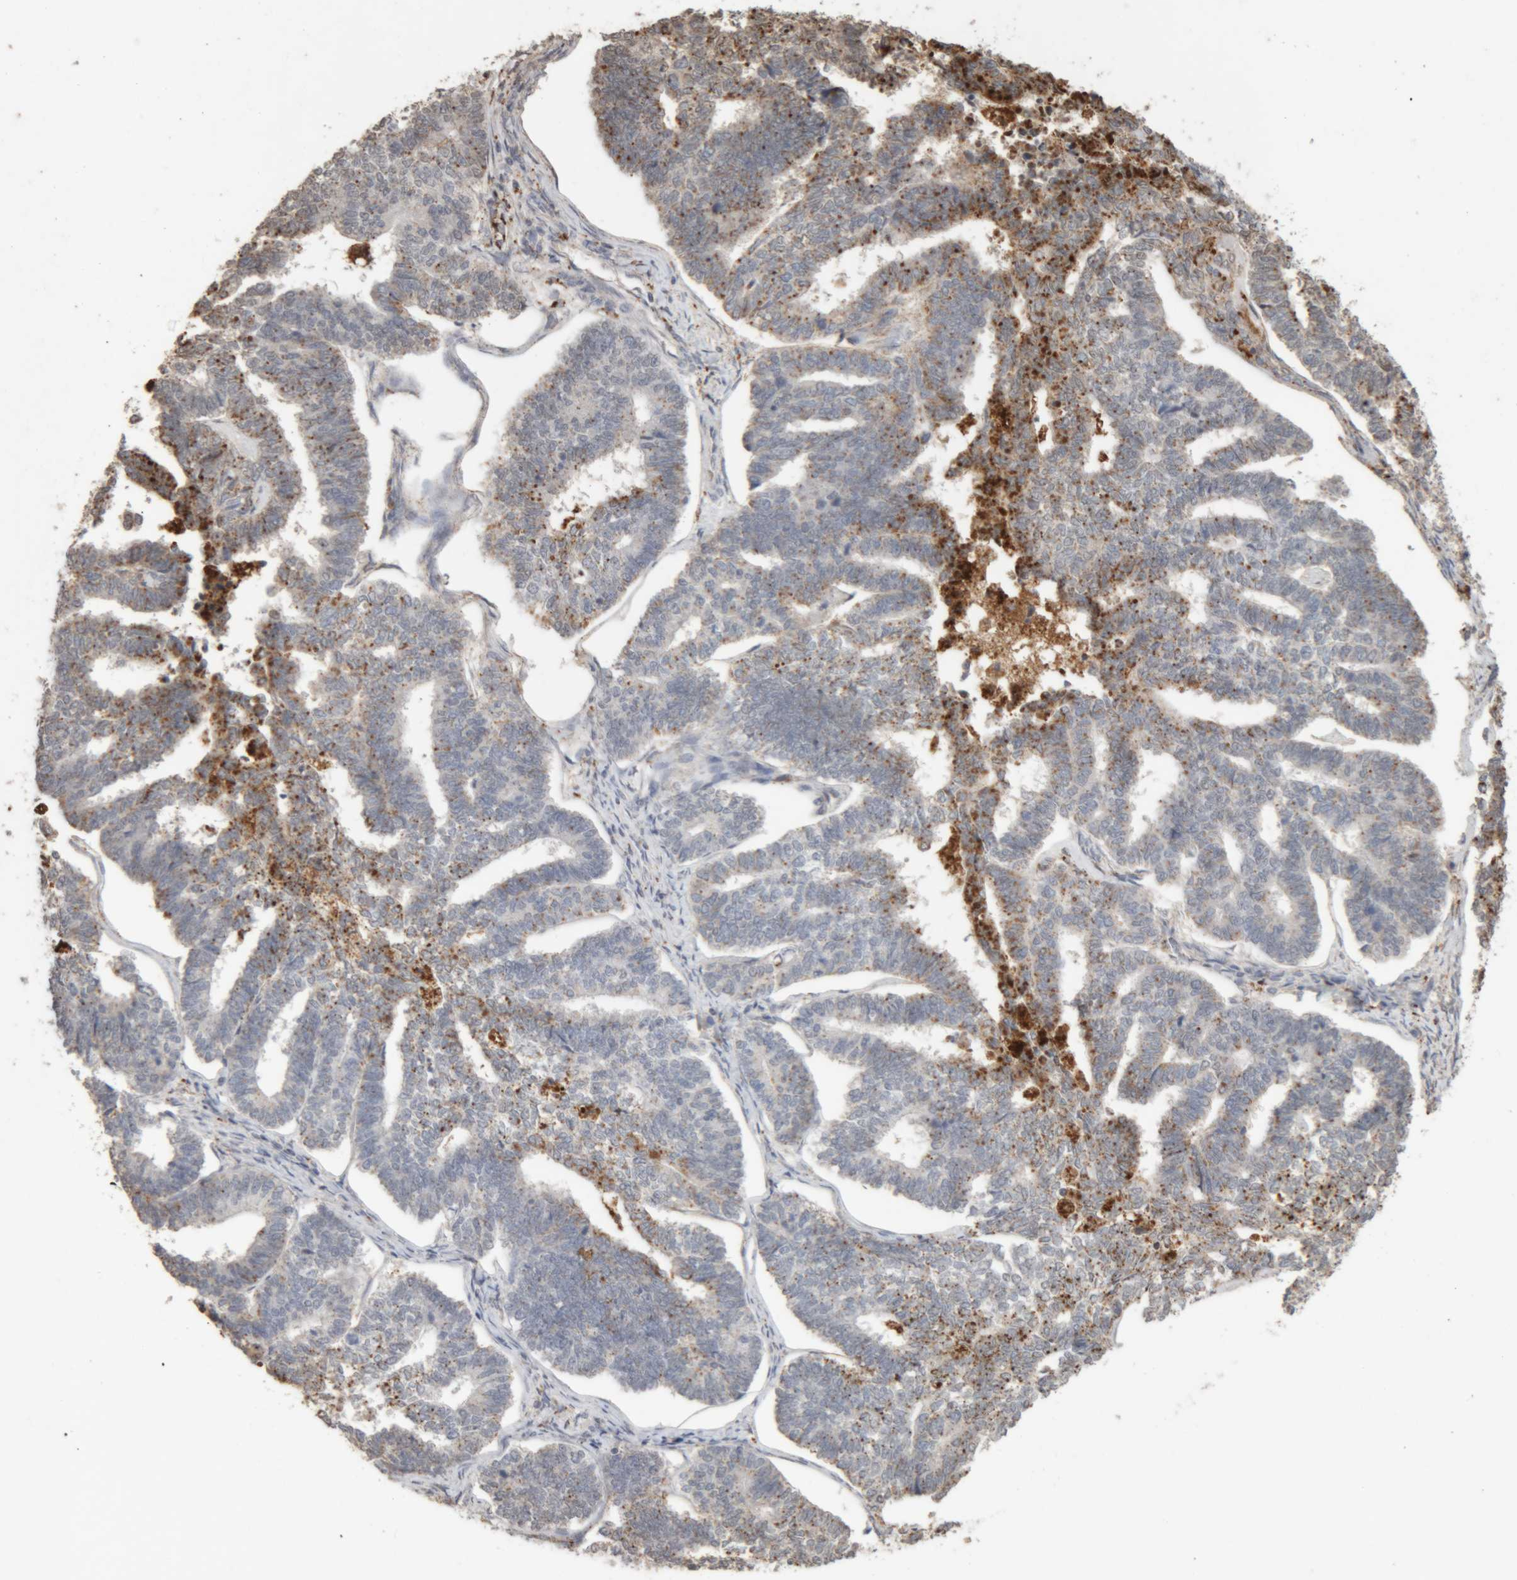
{"staining": {"intensity": "moderate", "quantity": "<25%", "location": "cytoplasmic/membranous"}, "tissue": "endometrial cancer", "cell_type": "Tumor cells", "image_type": "cancer", "snomed": [{"axis": "morphology", "description": "Adenocarcinoma, NOS"}, {"axis": "topography", "description": "Endometrium"}], "caption": "Moderate cytoplasmic/membranous protein positivity is seen in about <25% of tumor cells in endometrial adenocarcinoma.", "gene": "ARSA", "patient": {"sex": "female", "age": 70}}